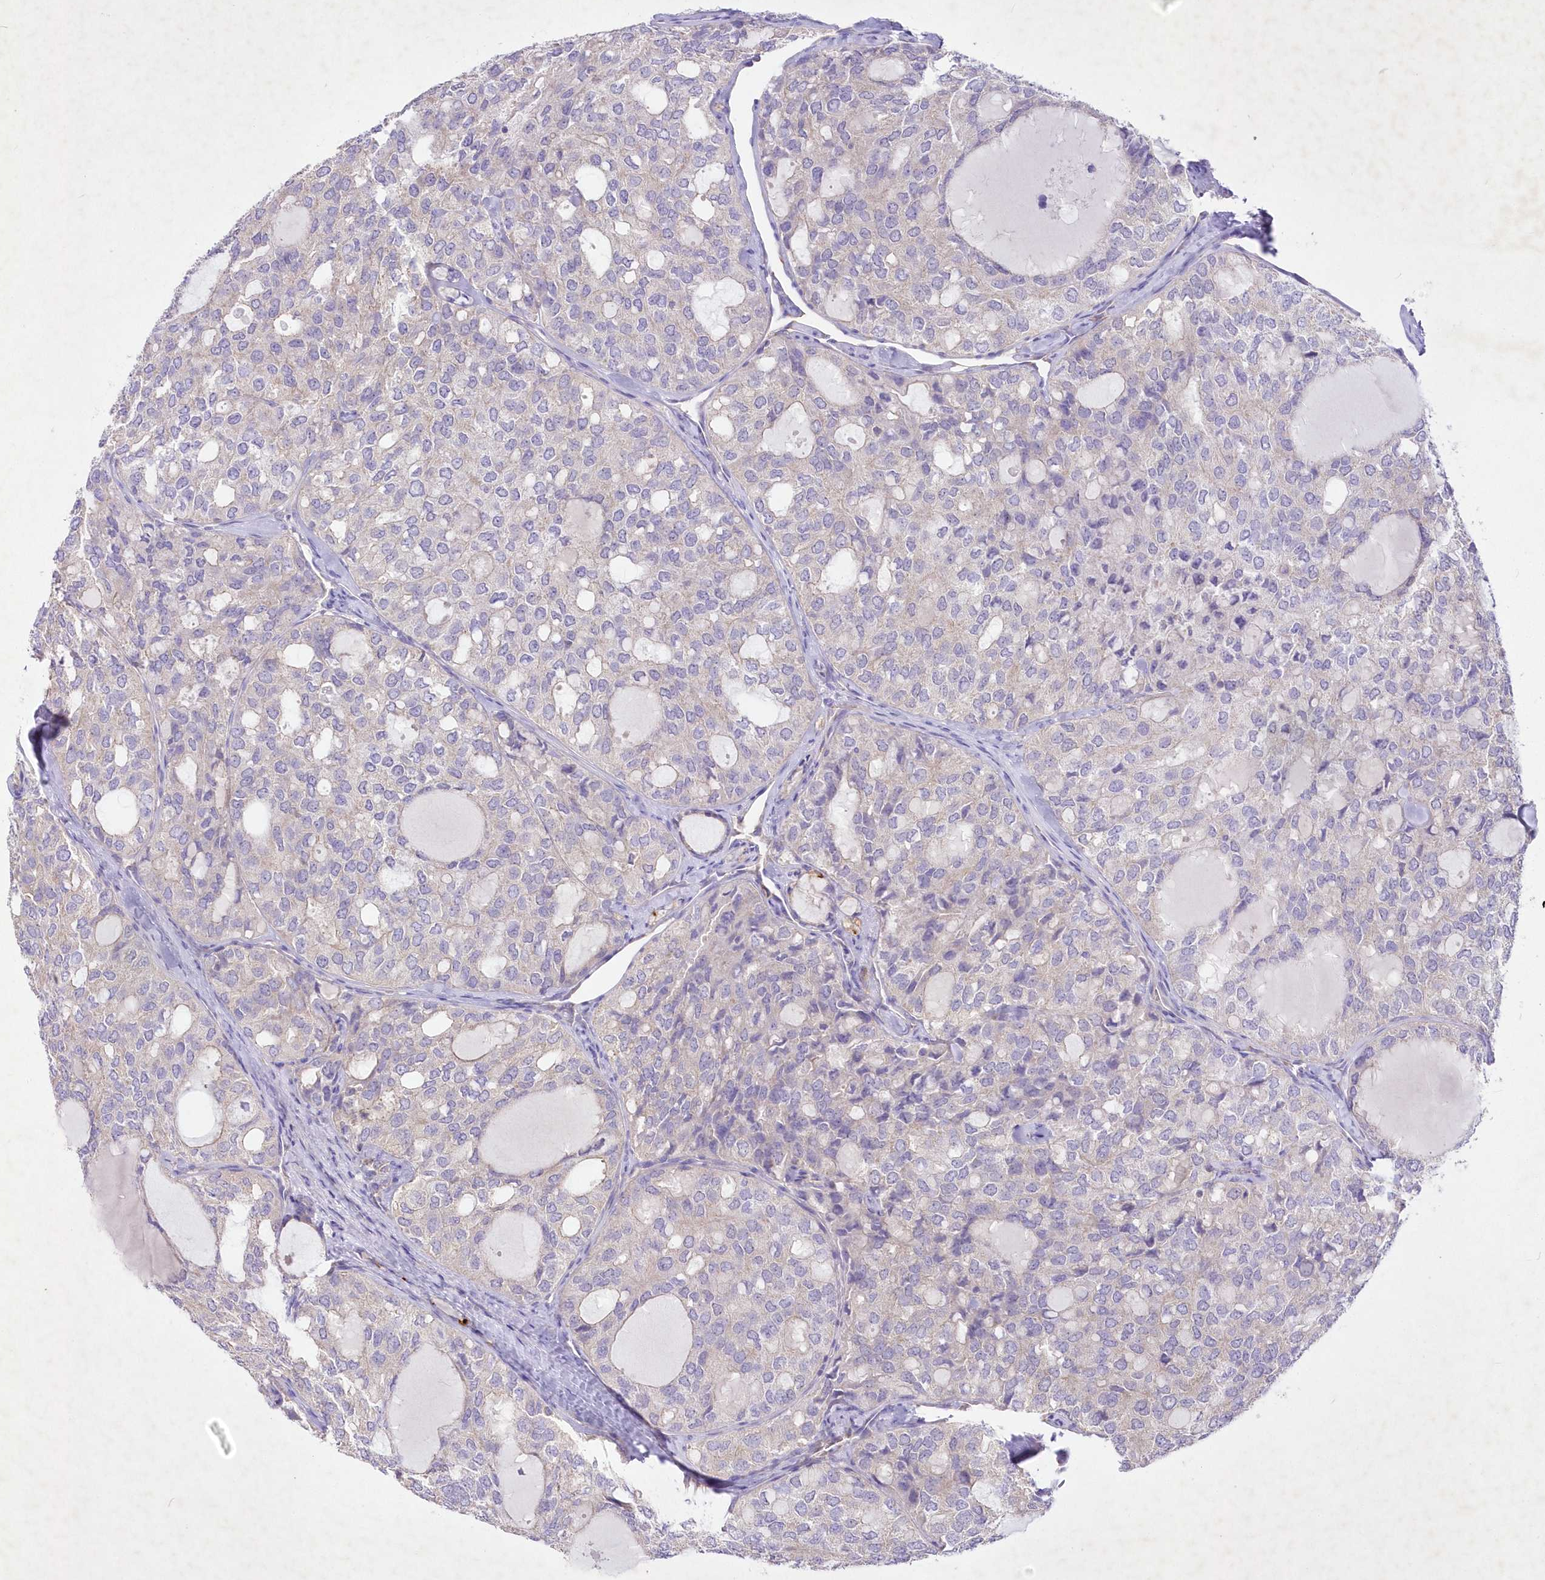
{"staining": {"intensity": "negative", "quantity": "none", "location": "none"}, "tissue": "thyroid cancer", "cell_type": "Tumor cells", "image_type": "cancer", "snomed": [{"axis": "morphology", "description": "Follicular adenoma carcinoma, NOS"}, {"axis": "topography", "description": "Thyroid gland"}], "caption": "Immunohistochemical staining of human thyroid follicular adenoma carcinoma displays no significant staining in tumor cells.", "gene": "ITSN2", "patient": {"sex": "male", "age": 75}}